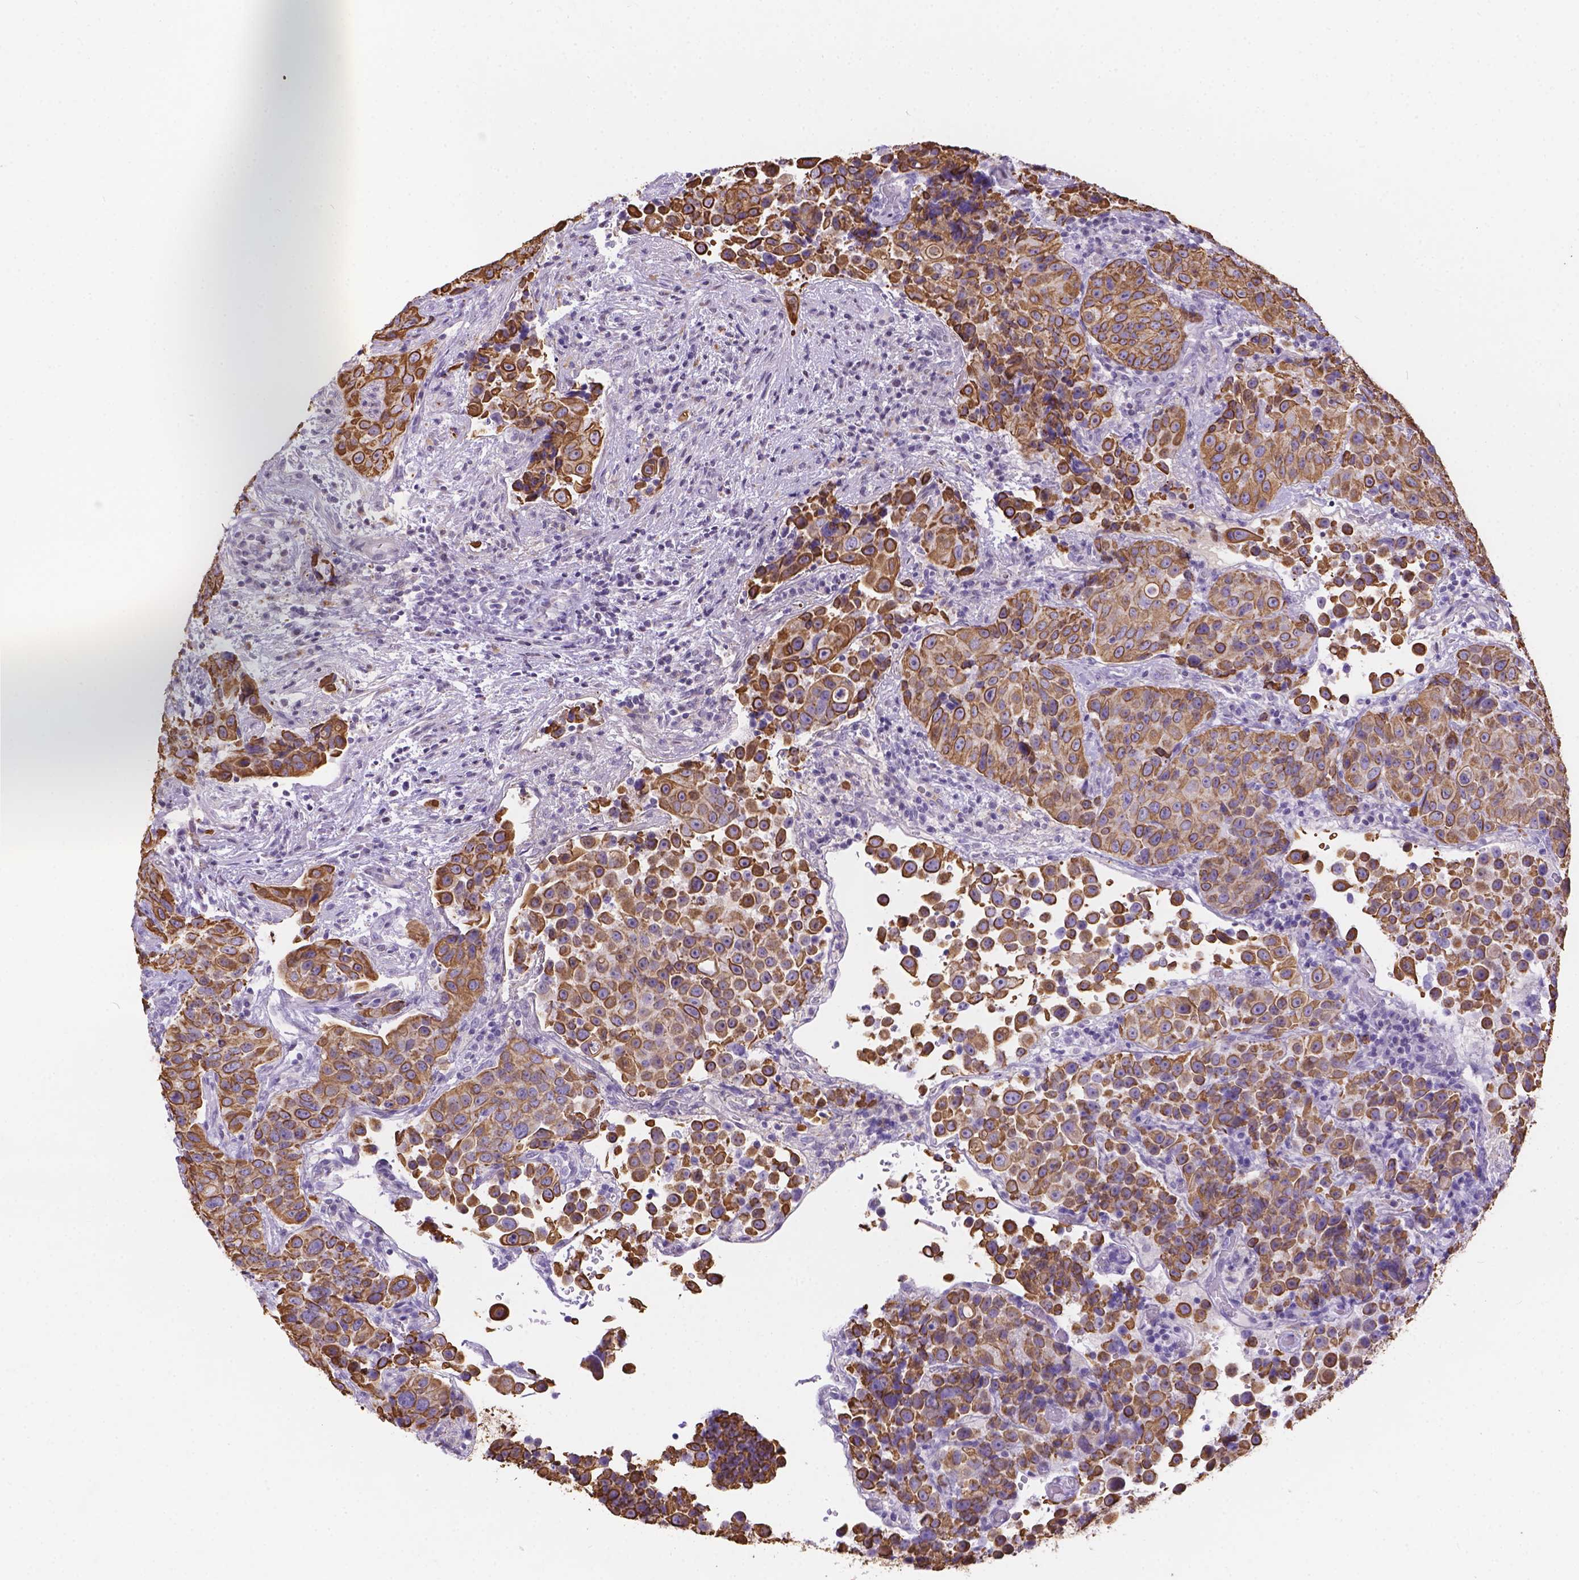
{"staining": {"intensity": "strong", "quantity": ">75%", "location": "cytoplasmic/membranous"}, "tissue": "urothelial cancer", "cell_type": "Tumor cells", "image_type": "cancer", "snomed": [{"axis": "morphology", "description": "Urothelial carcinoma, NOS"}, {"axis": "topography", "description": "Urinary bladder"}], "caption": "A high-resolution image shows immunohistochemistry (IHC) staining of urothelial cancer, which demonstrates strong cytoplasmic/membranous staining in approximately >75% of tumor cells. (Brightfield microscopy of DAB IHC at high magnification).", "gene": "DMWD", "patient": {"sex": "male", "age": 52}}